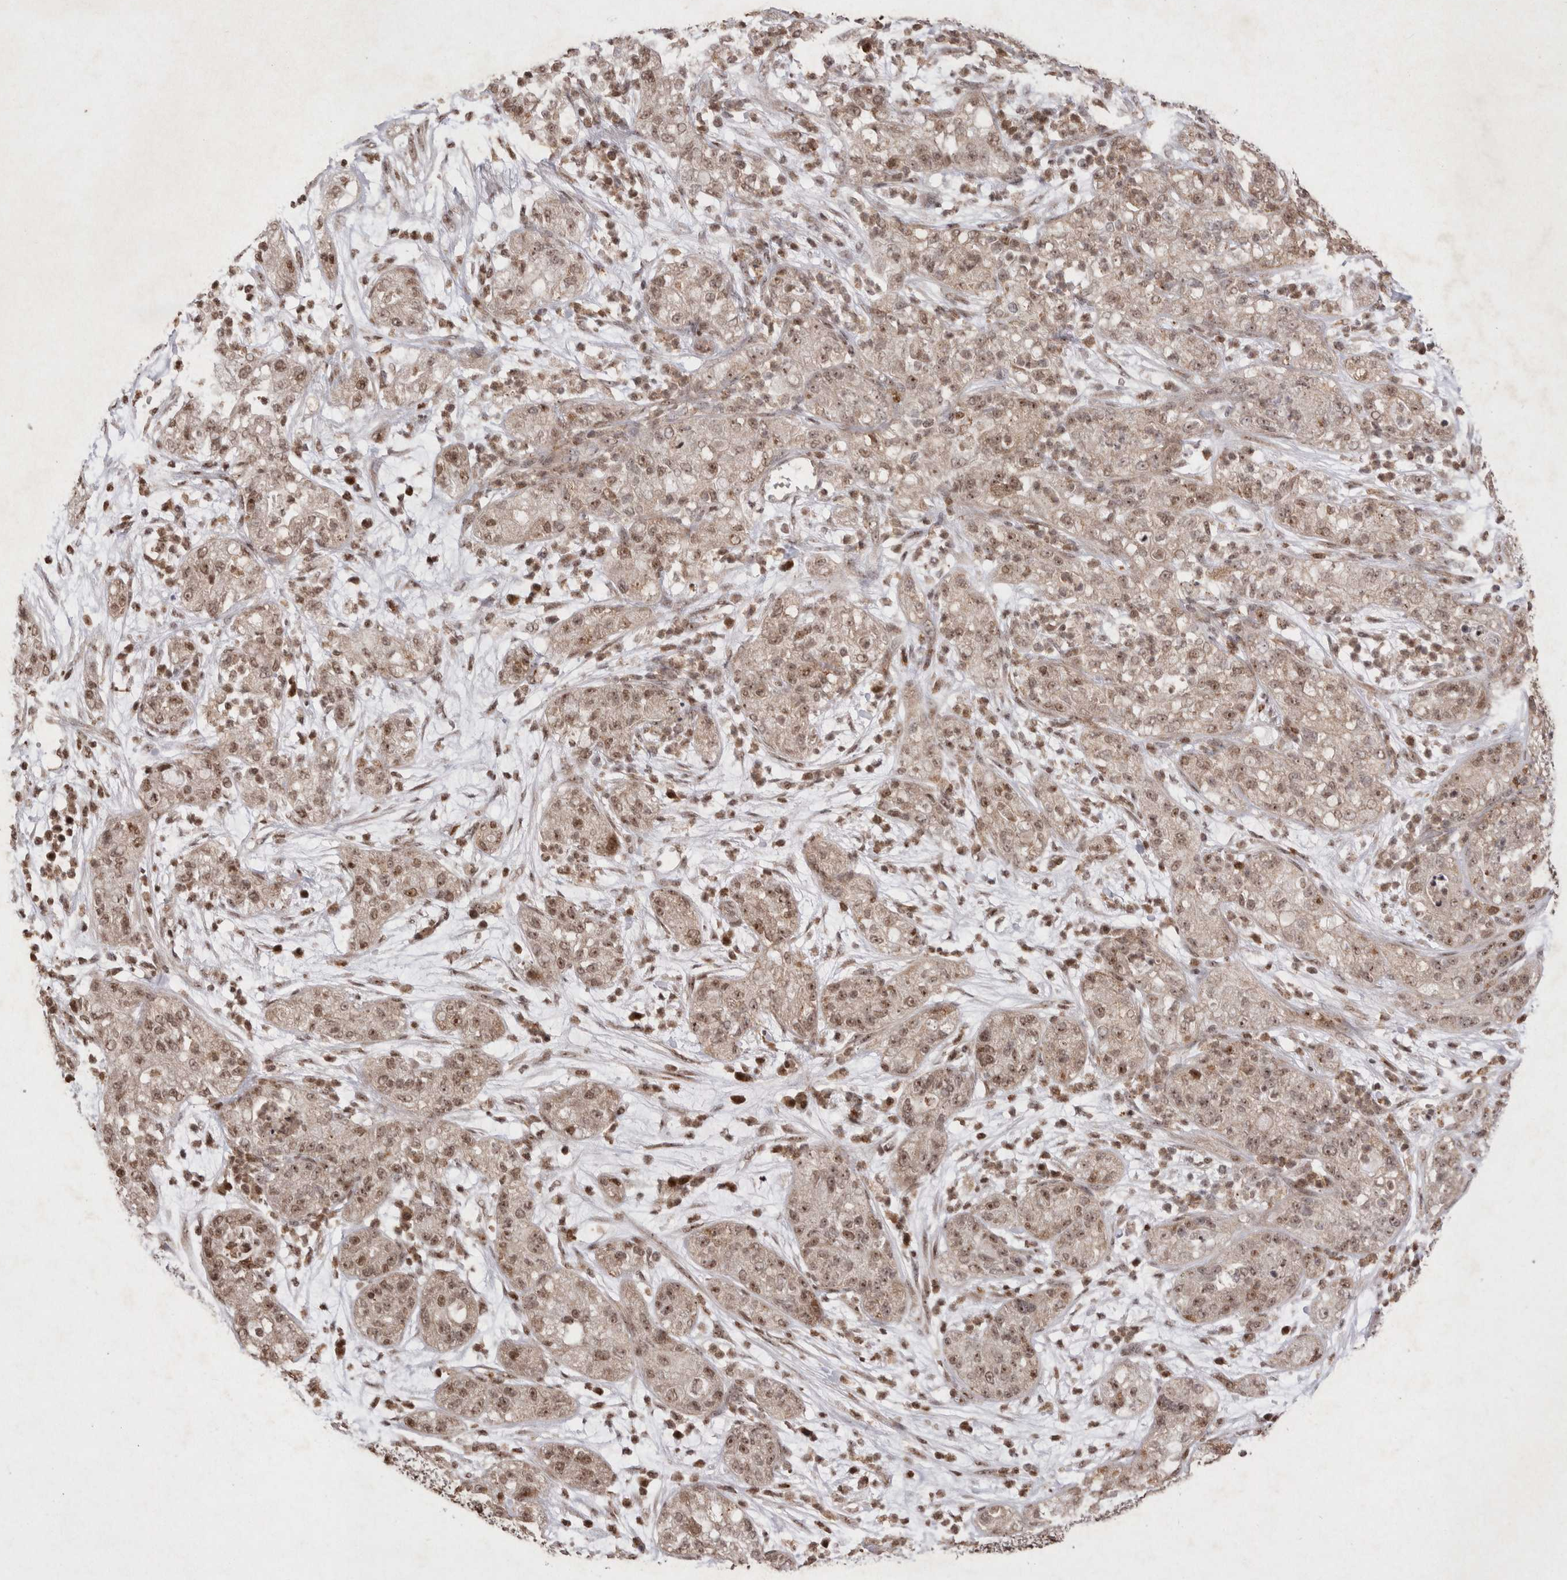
{"staining": {"intensity": "moderate", "quantity": ">75%", "location": "cytoplasmic/membranous,nuclear"}, "tissue": "pancreatic cancer", "cell_type": "Tumor cells", "image_type": "cancer", "snomed": [{"axis": "morphology", "description": "Adenocarcinoma, NOS"}, {"axis": "topography", "description": "Pancreas"}], "caption": "Immunohistochemistry (IHC) of pancreatic adenocarcinoma shows medium levels of moderate cytoplasmic/membranous and nuclear staining in approximately >75% of tumor cells.", "gene": "STK11", "patient": {"sex": "female", "age": 78}}